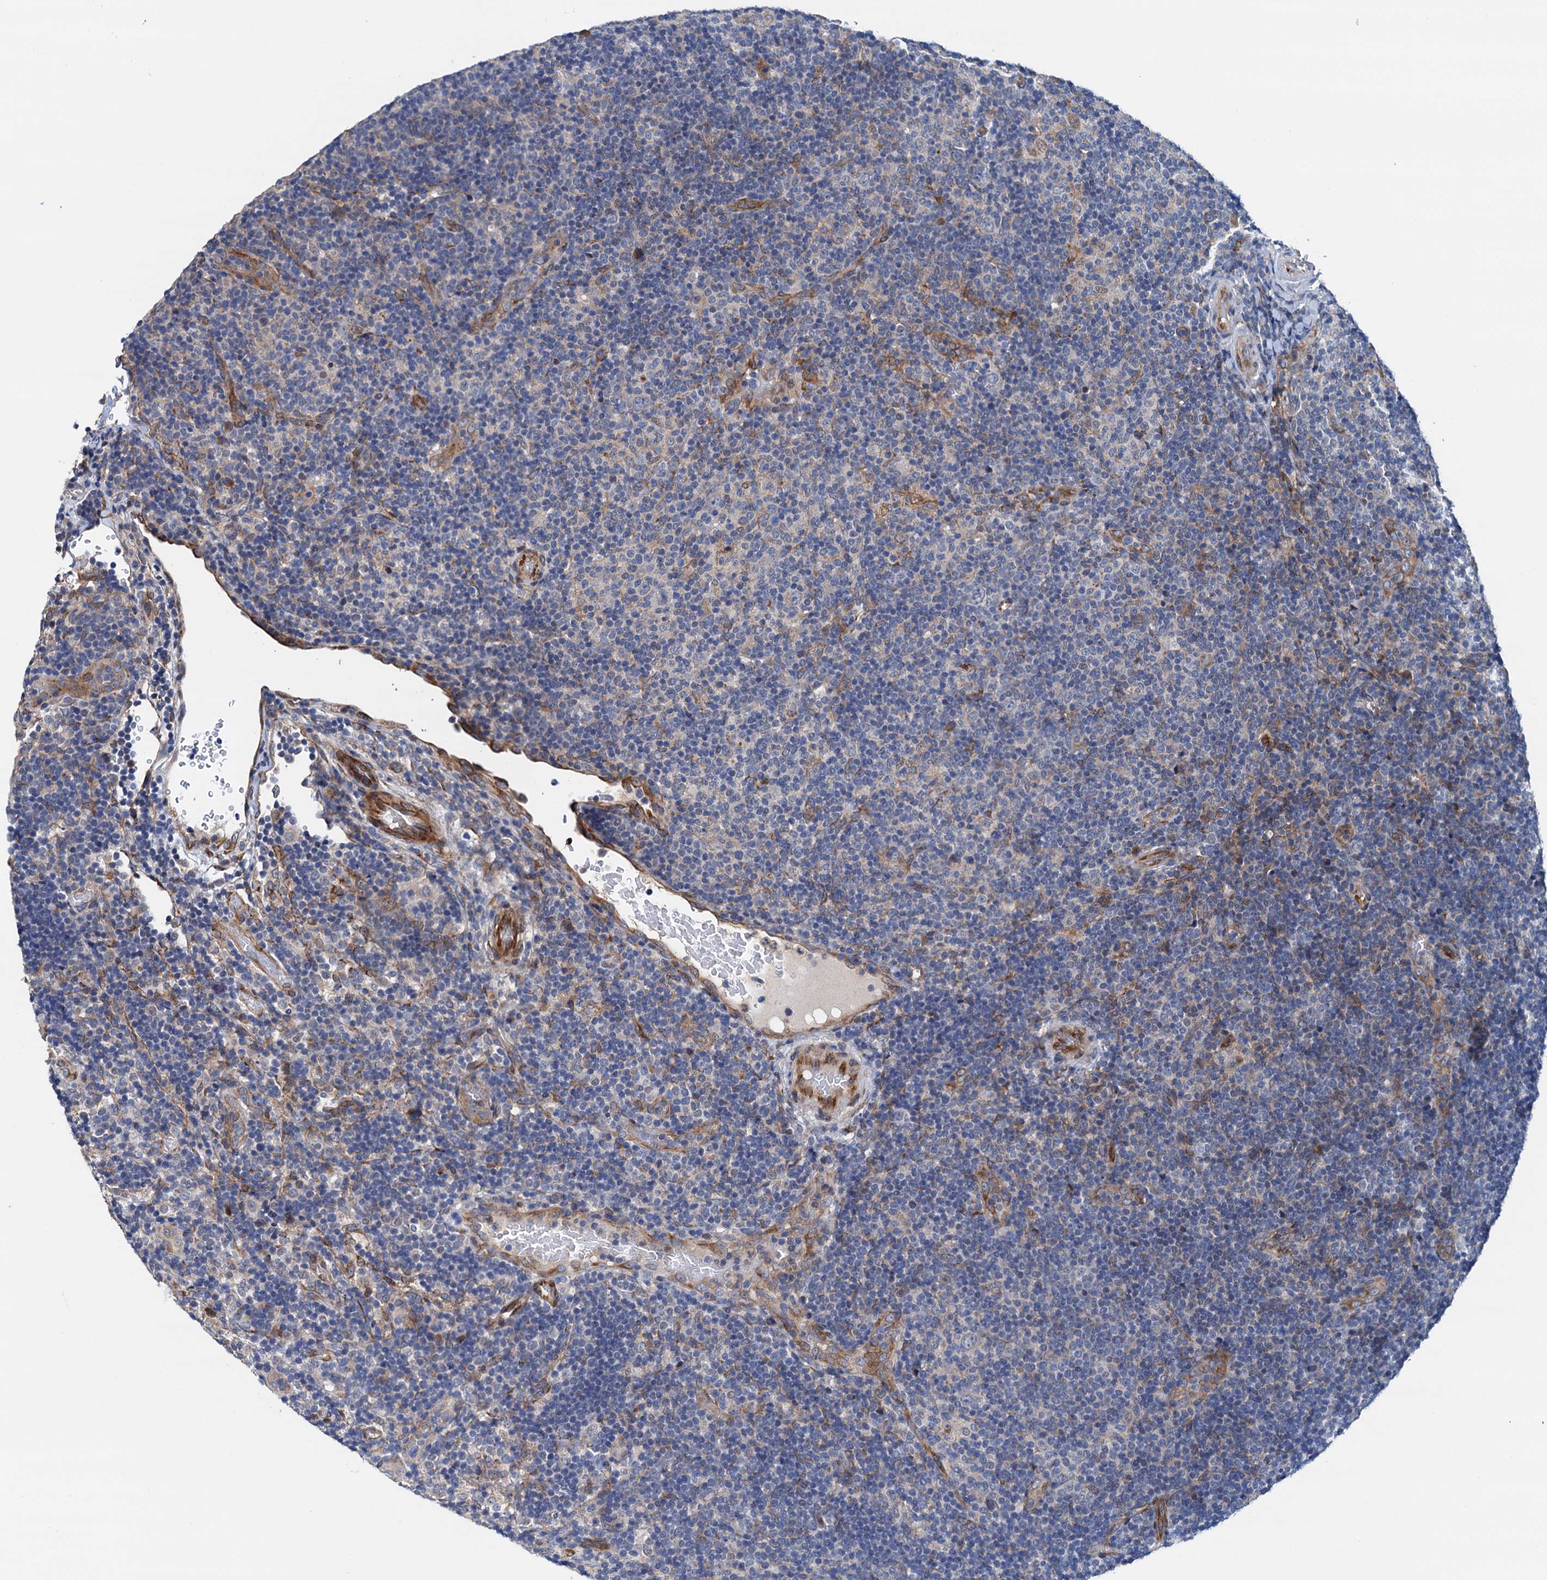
{"staining": {"intensity": "negative", "quantity": "none", "location": "none"}, "tissue": "lymphoma", "cell_type": "Tumor cells", "image_type": "cancer", "snomed": [{"axis": "morphology", "description": "Hodgkin's disease, NOS"}, {"axis": "topography", "description": "Lymph node"}], "caption": "DAB immunohistochemical staining of Hodgkin's disease shows no significant positivity in tumor cells.", "gene": "RASSF9", "patient": {"sex": "female", "age": 57}}